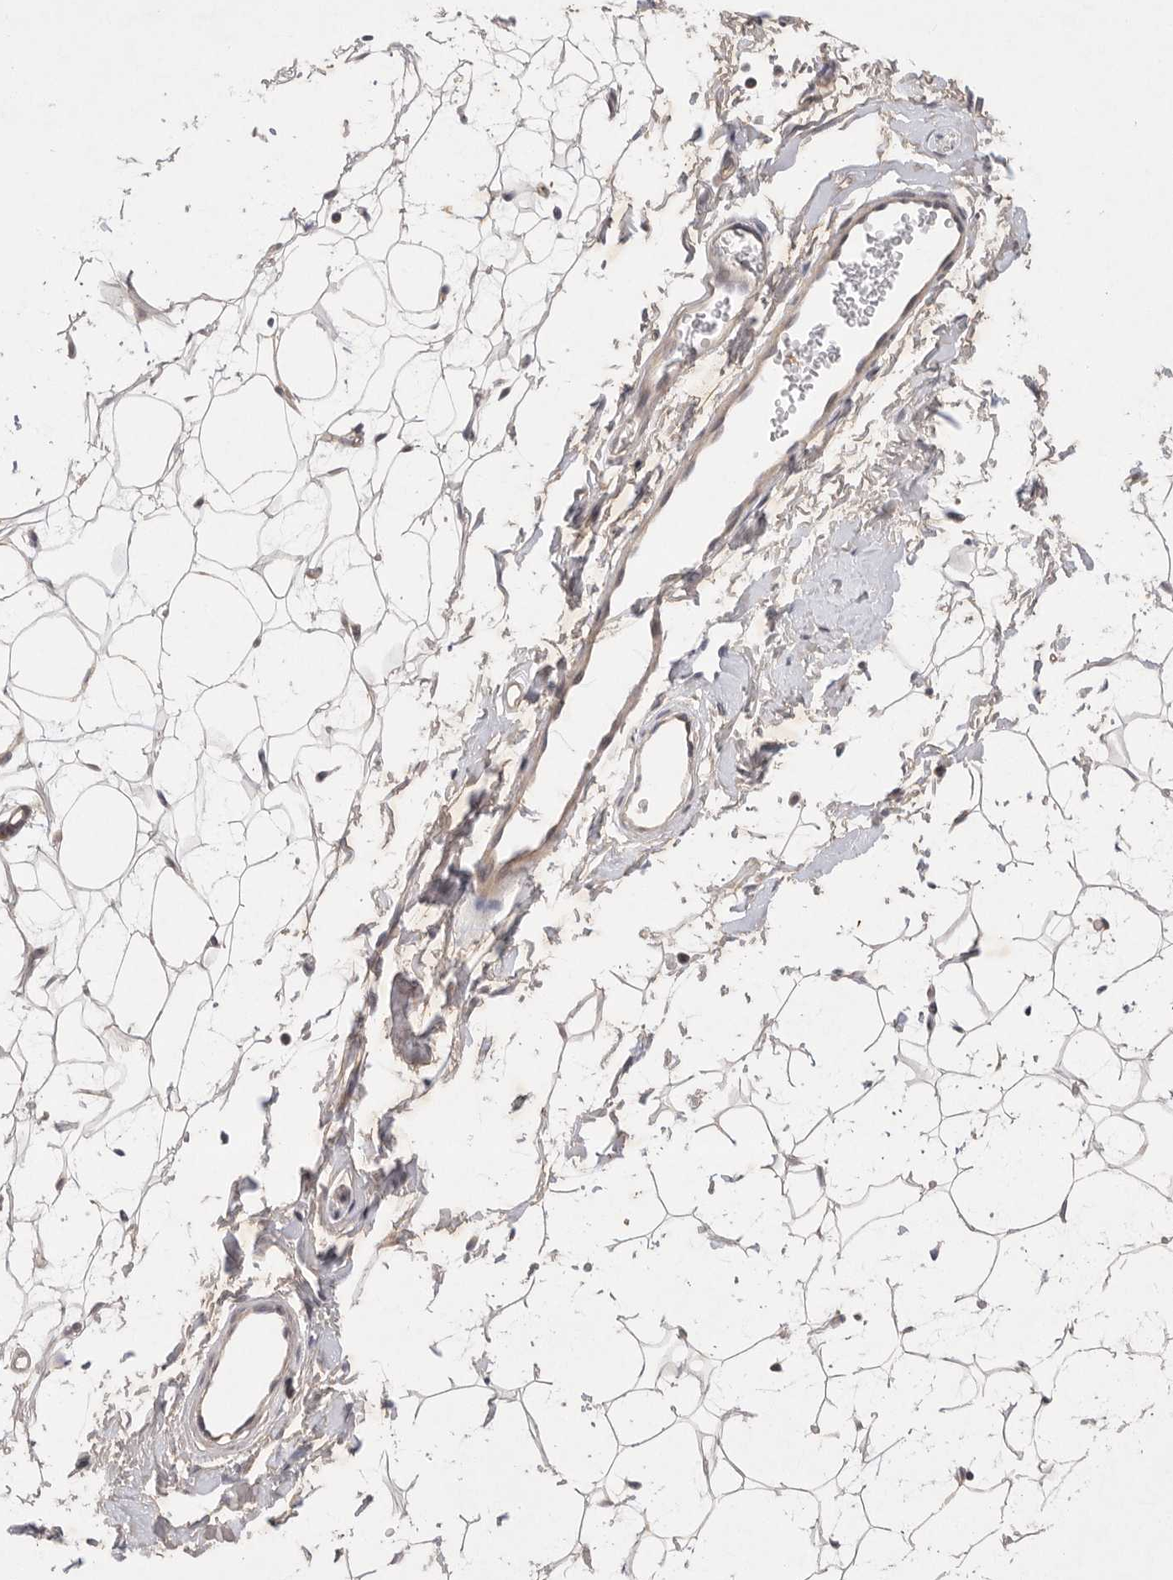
{"staining": {"intensity": "weak", "quantity": ">75%", "location": "cytoplasmic/membranous"}, "tissue": "adipose tissue", "cell_type": "Adipocytes", "image_type": "normal", "snomed": [{"axis": "morphology", "description": "Normal tissue, NOS"}, {"axis": "topography", "description": "Breast"}], "caption": "A low amount of weak cytoplasmic/membranous expression is identified in about >75% of adipocytes in benign adipose tissue. (brown staining indicates protein expression, while blue staining denotes nuclei).", "gene": "PTPDC1", "patient": {"sex": "female", "age": 23}}